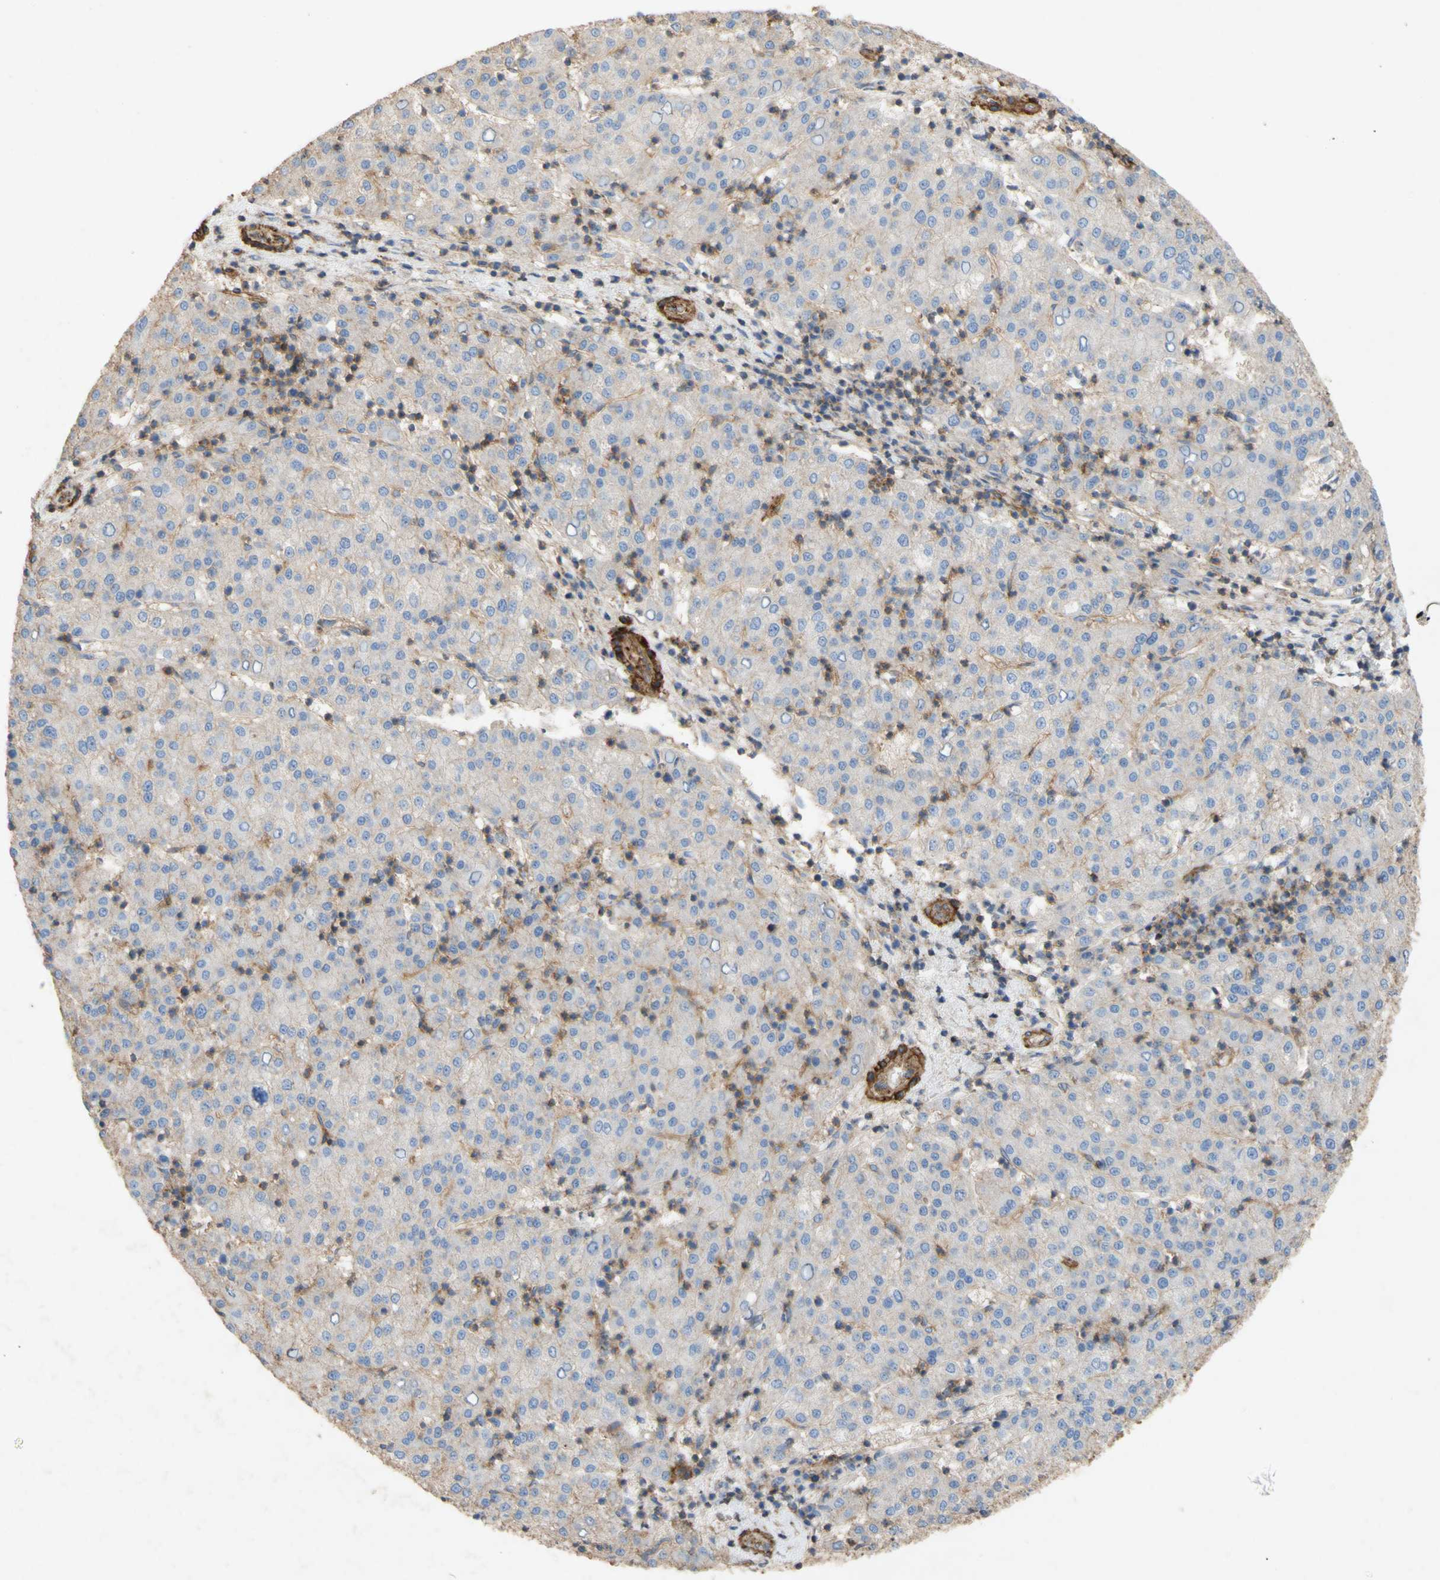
{"staining": {"intensity": "negative", "quantity": "none", "location": "none"}, "tissue": "liver cancer", "cell_type": "Tumor cells", "image_type": "cancer", "snomed": [{"axis": "morphology", "description": "Carcinoma, Hepatocellular, NOS"}, {"axis": "topography", "description": "Liver"}], "caption": "Hepatocellular carcinoma (liver) was stained to show a protein in brown. There is no significant staining in tumor cells.", "gene": "ATP2A3", "patient": {"sex": "female", "age": 58}}